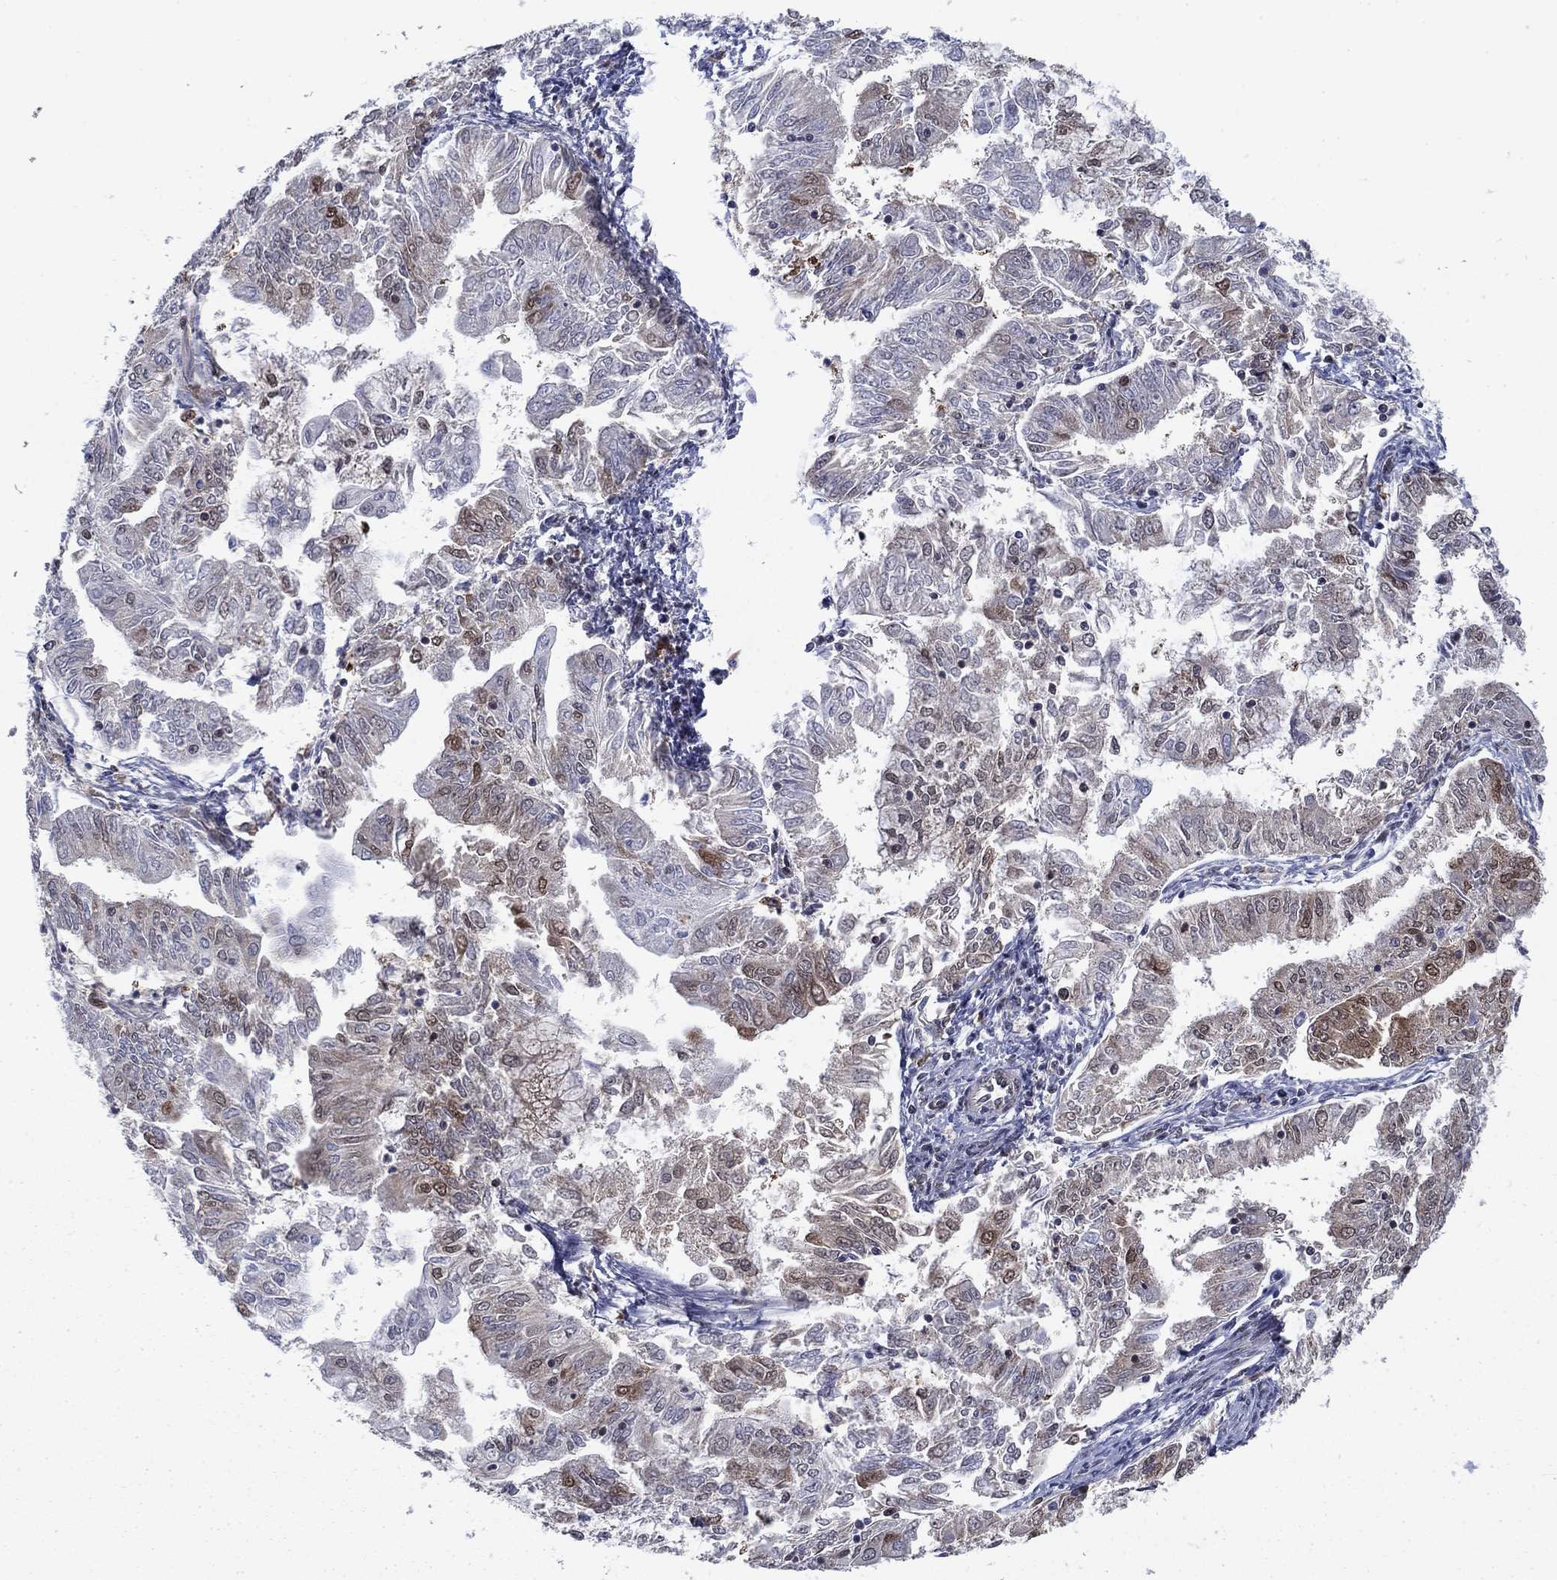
{"staining": {"intensity": "weak", "quantity": "<25%", "location": "cytoplasmic/membranous"}, "tissue": "endometrial cancer", "cell_type": "Tumor cells", "image_type": "cancer", "snomed": [{"axis": "morphology", "description": "Adenocarcinoma, NOS"}, {"axis": "topography", "description": "Endometrium"}], "caption": "Immunohistochemistry (IHC) of human adenocarcinoma (endometrial) reveals no positivity in tumor cells.", "gene": "FKBP4", "patient": {"sex": "female", "age": 56}}